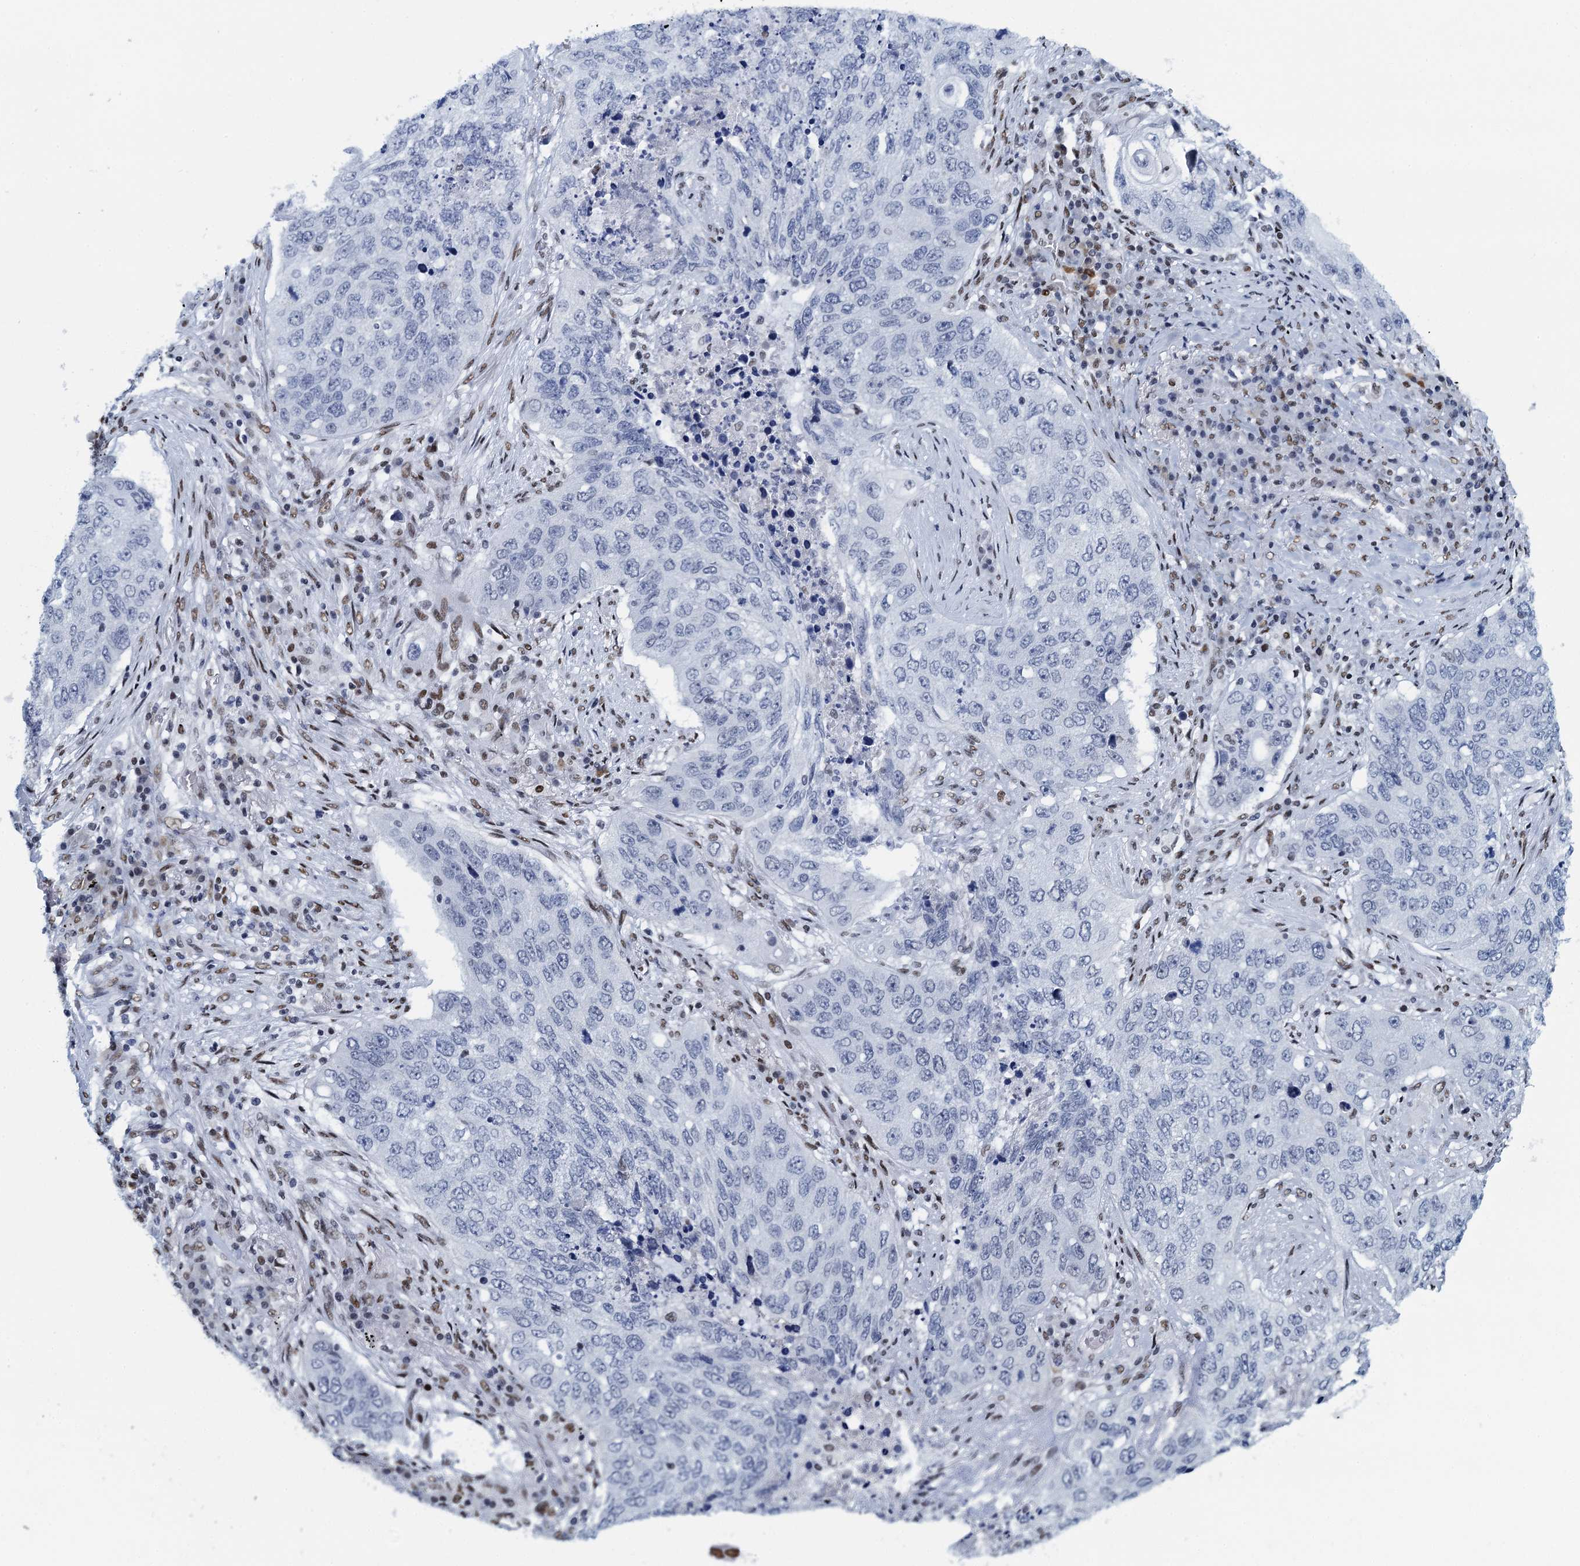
{"staining": {"intensity": "negative", "quantity": "none", "location": "none"}, "tissue": "lung cancer", "cell_type": "Tumor cells", "image_type": "cancer", "snomed": [{"axis": "morphology", "description": "Squamous cell carcinoma, NOS"}, {"axis": "topography", "description": "Lung"}], "caption": "IHC histopathology image of neoplastic tissue: human lung cancer (squamous cell carcinoma) stained with DAB displays no significant protein staining in tumor cells.", "gene": "HNRNPUL2", "patient": {"sex": "female", "age": 63}}